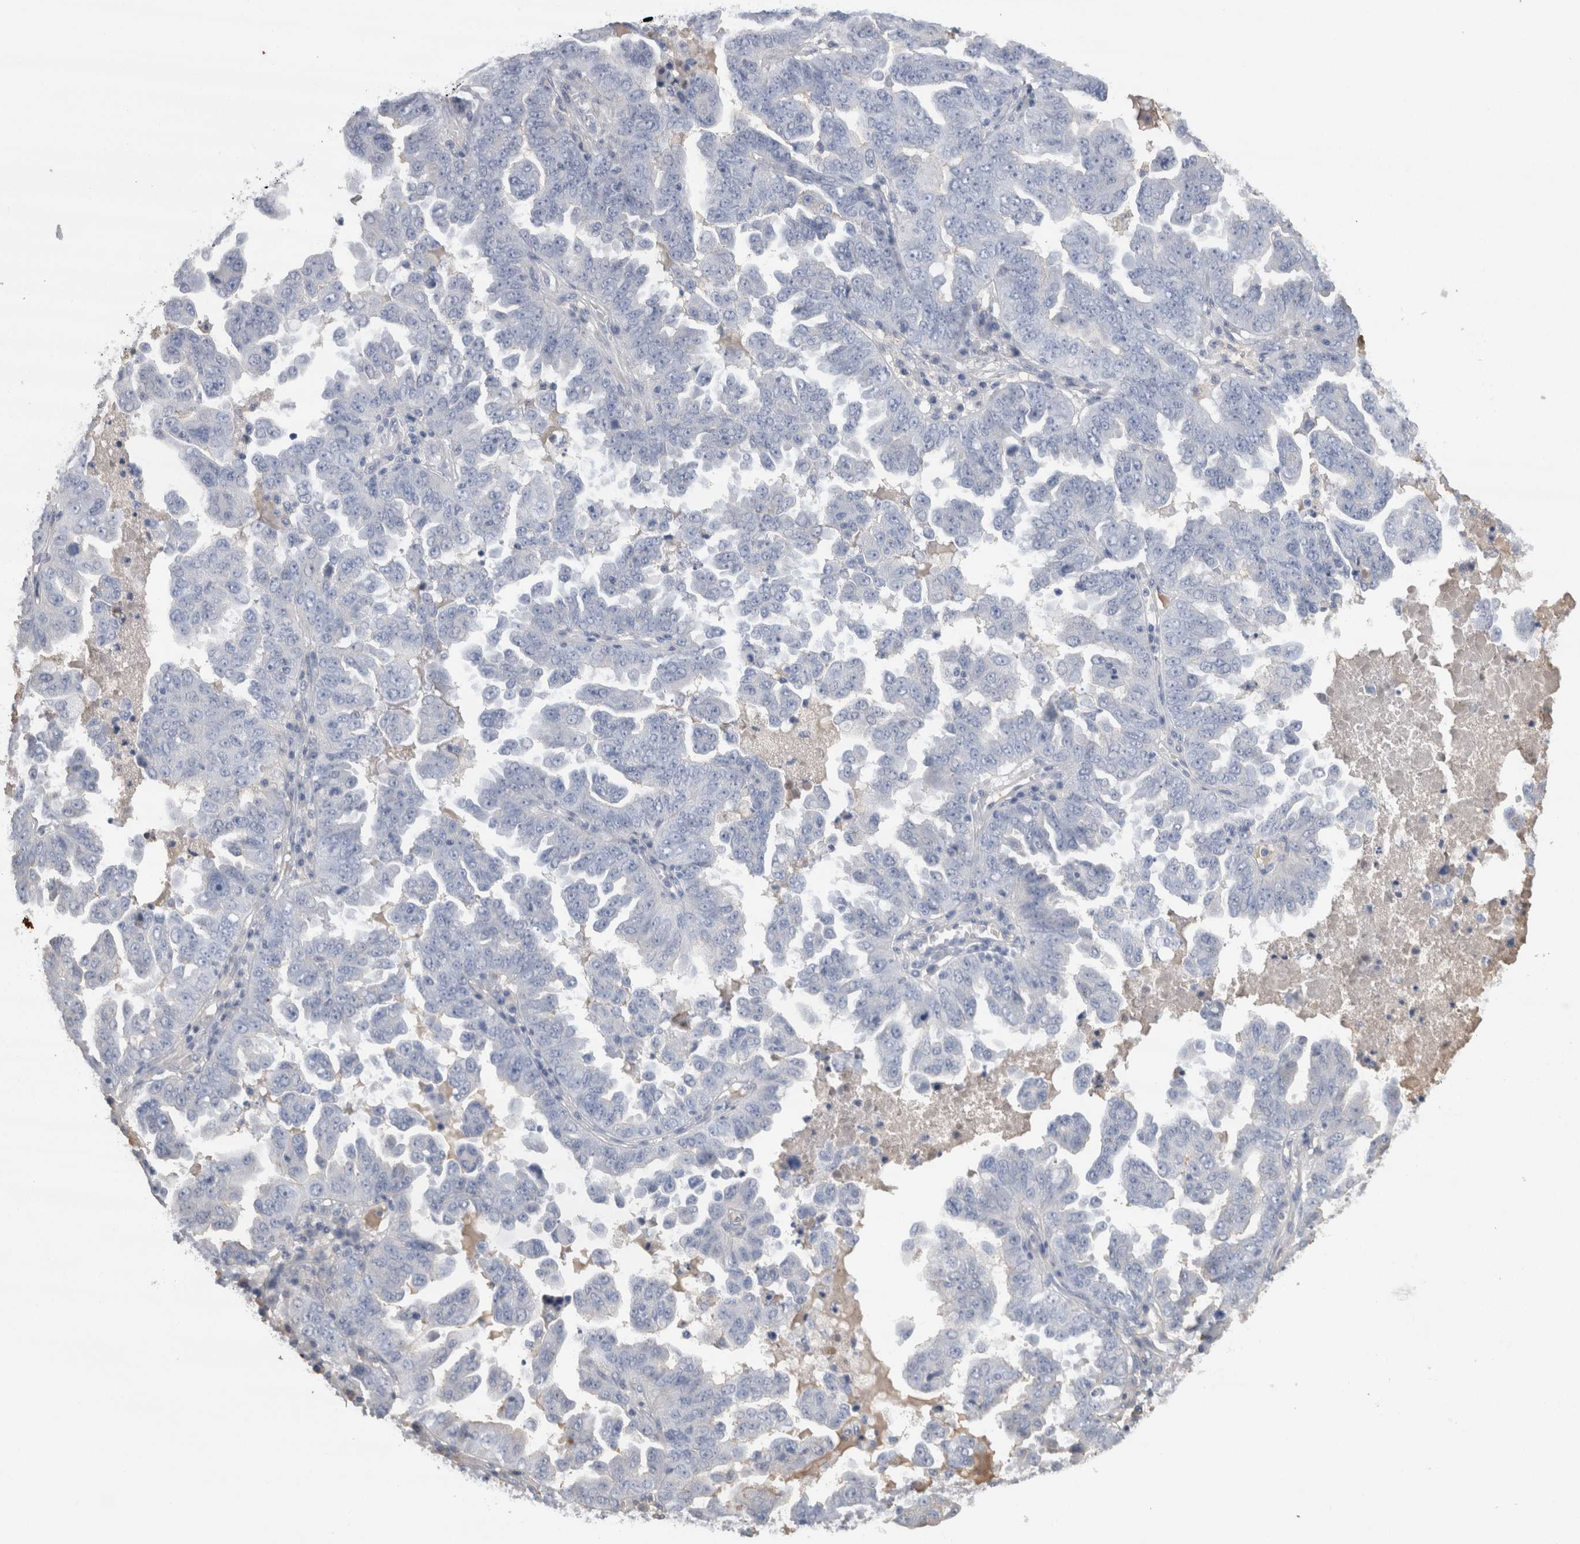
{"staining": {"intensity": "negative", "quantity": "none", "location": "none"}, "tissue": "ovarian cancer", "cell_type": "Tumor cells", "image_type": "cancer", "snomed": [{"axis": "morphology", "description": "Carcinoma, endometroid"}, {"axis": "topography", "description": "Ovary"}], "caption": "Ovarian endometroid carcinoma stained for a protein using IHC reveals no staining tumor cells.", "gene": "REG1A", "patient": {"sex": "female", "age": 62}}